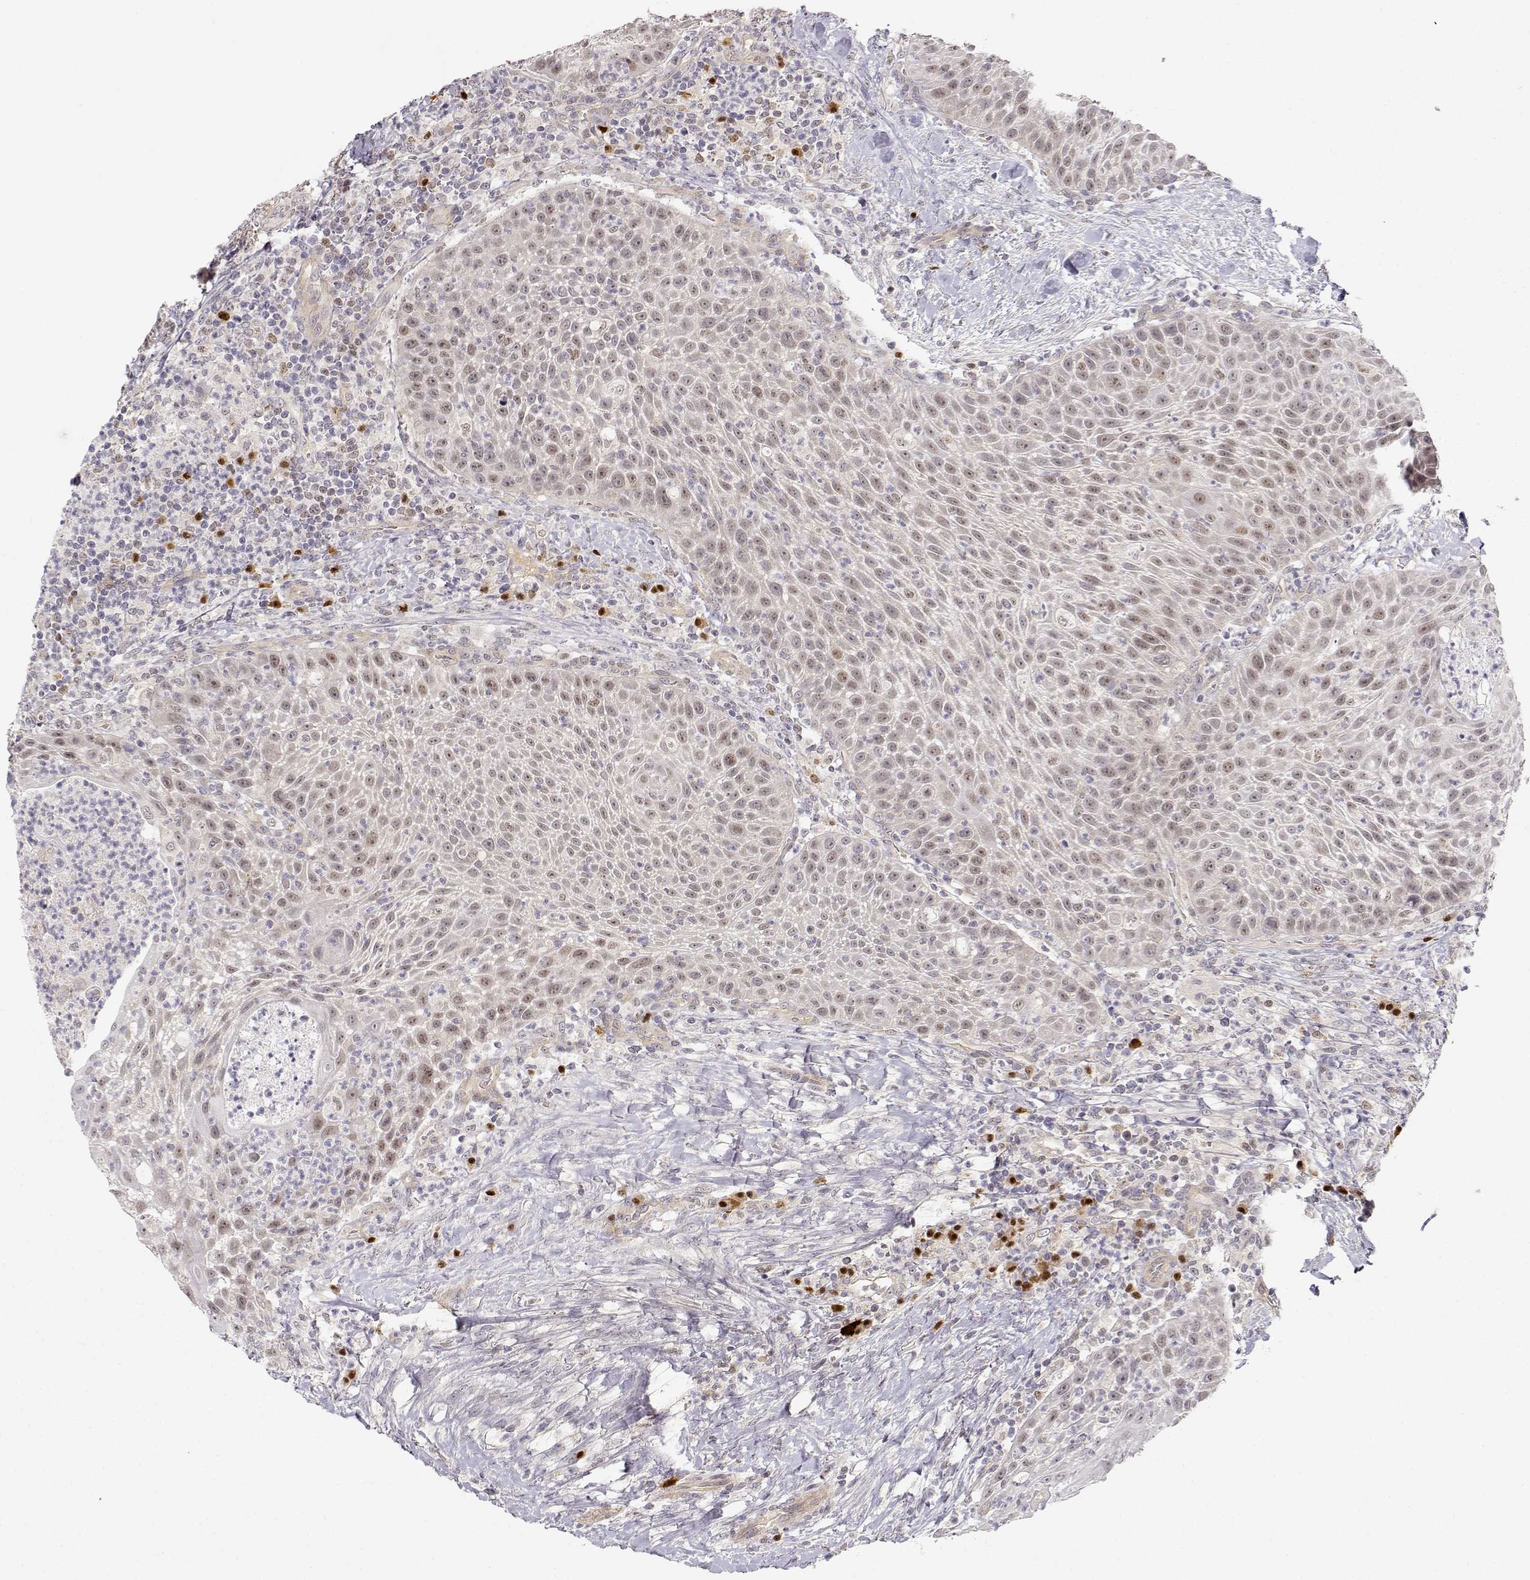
{"staining": {"intensity": "weak", "quantity": "25%-75%", "location": "nuclear"}, "tissue": "head and neck cancer", "cell_type": "Tumor cells", "image_type": "cancer", "snomed": [{"axis": "morphology", "description": "Squamous cell carcinoma, NOS"}, {"axis": "topography", "description": "Head-Neck"}], "caption": "A brown stain shows weak nuclear staining of a protein in human squamous cell carcinoma (head and neck) tumor cells.", "gene": "EAF2", "patient": {"sex": "male", "age": 69}}